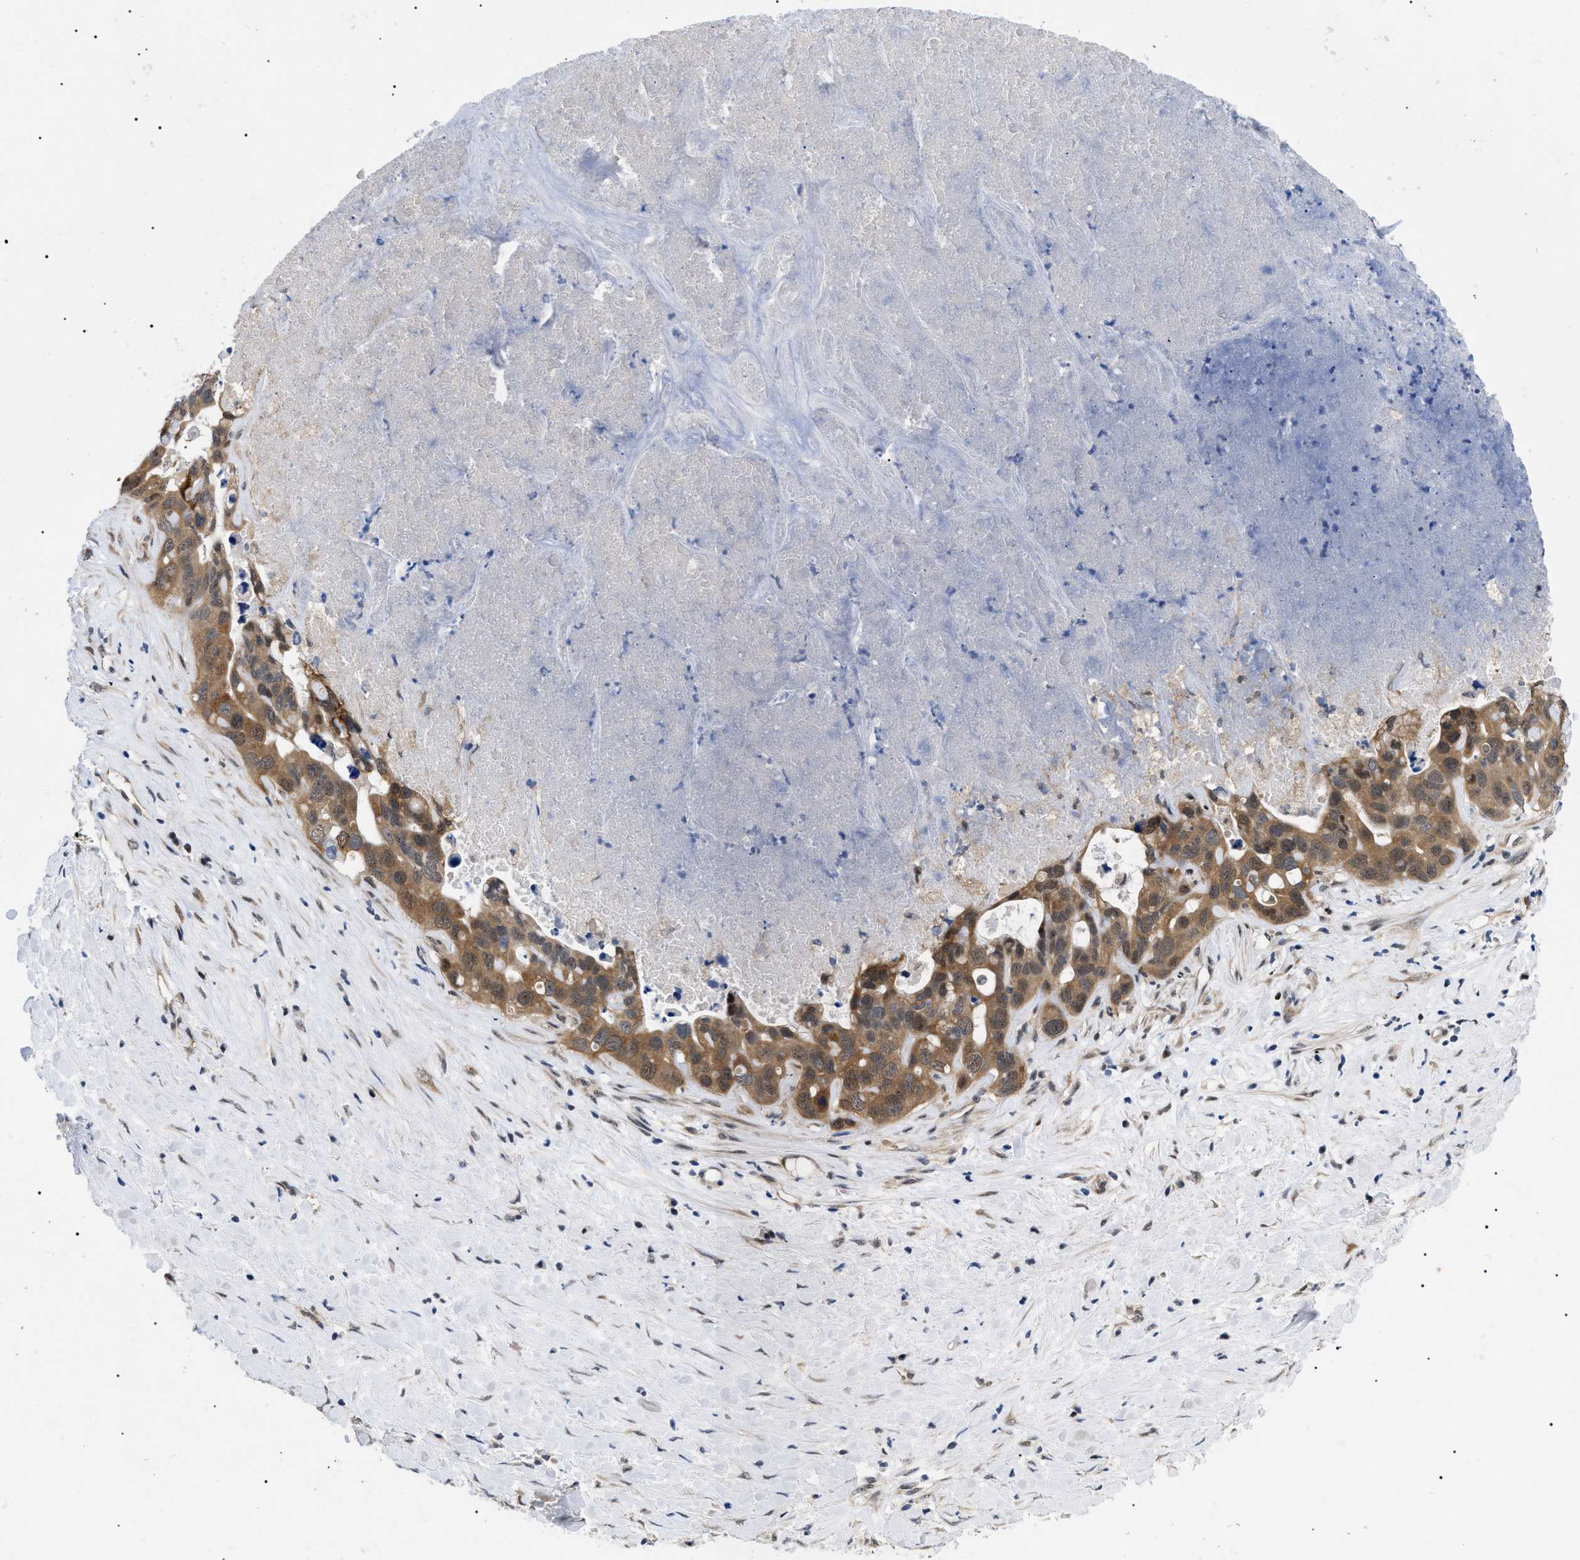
{"staining": {"intensity": "moderate", "quantity": ">75%", "location": "cytoplasmic/membranous"}, "tissue": "liver cancer", "cell_type": "Tumor cells", "image_type": "cancer", "snomed": [{"axis": "morphology", "description": "Cholangiocarcinoma"}, {"axis": "topography", "description": "Liver"}], "caption": "Brown immunohistochemical staining in human liver cancer (cholangiocarcinoma) shows moderate cytoplasmic/membranous staining in approximately >75% of tumor cells.", "gene": "GARRE1", "patient": {"sex": "female", "age": 65}}